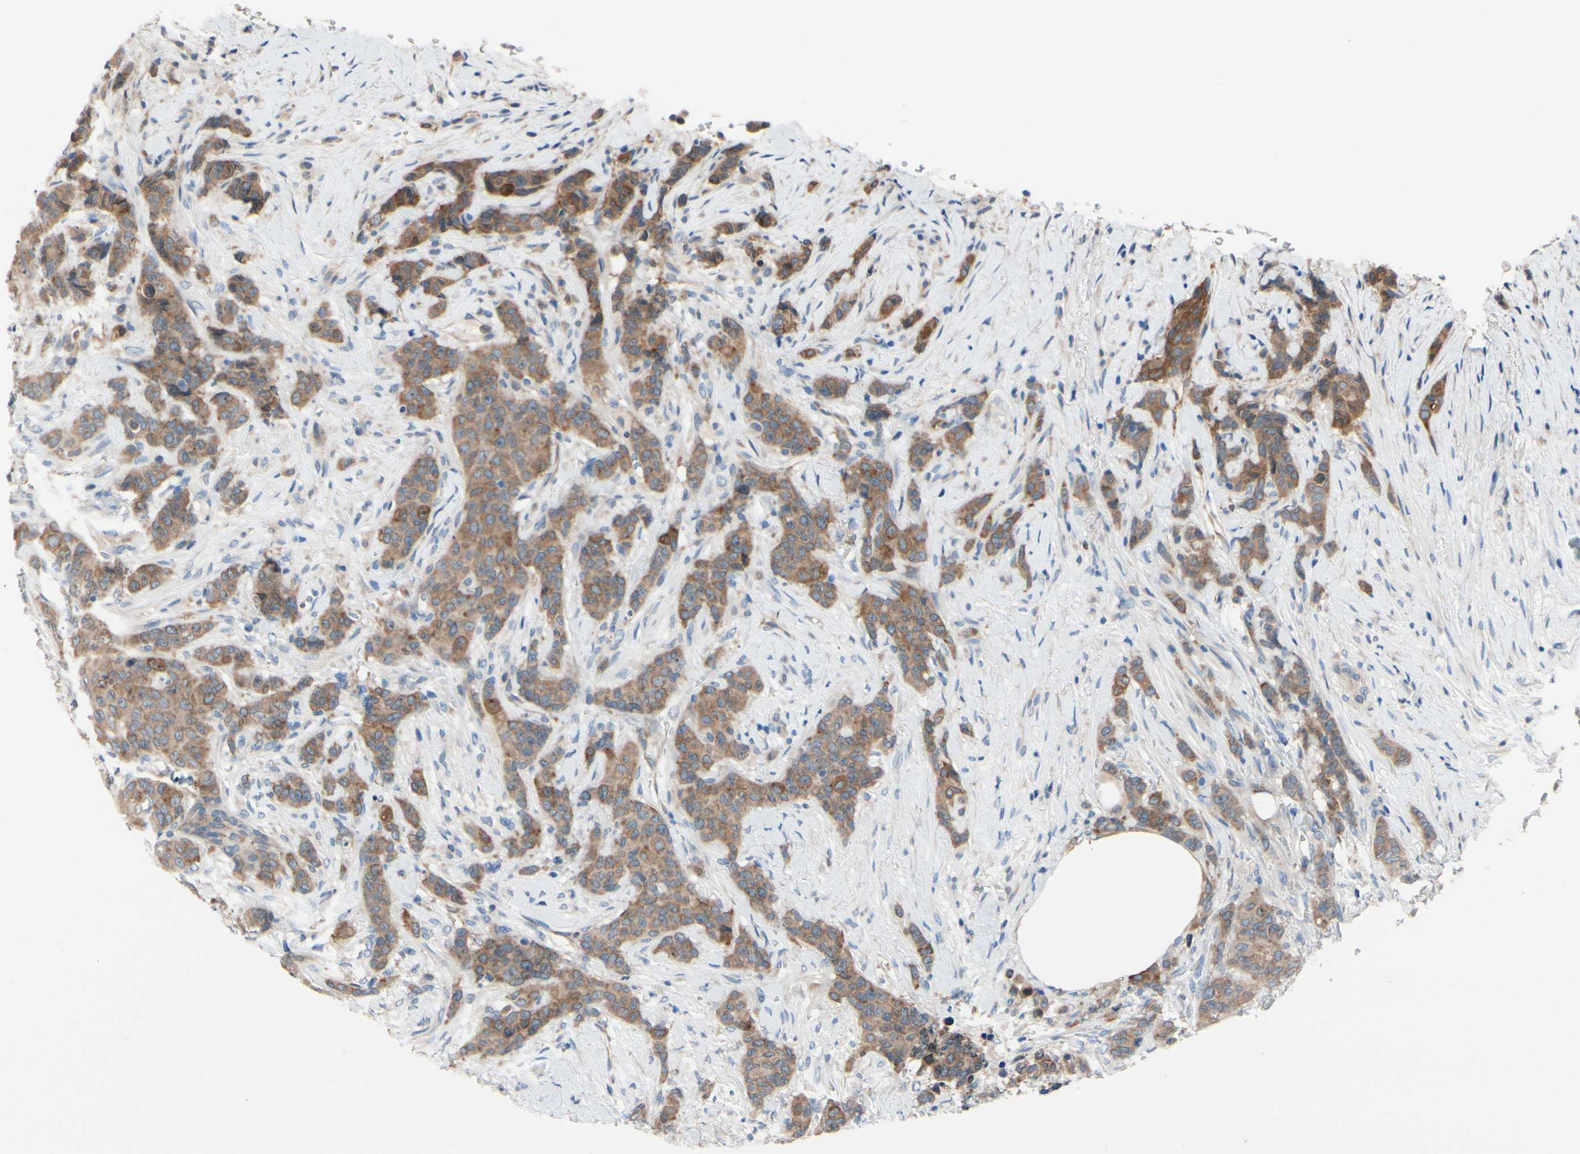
{"staining": {"intensity": "moderate", "quantity": ">75%", "location": "cytoplasmic/membranous"}, "tissue": "breast cancer", "cell_type": "Tumor cells", "image_type": "cancer", "snomed": [{"axis": "morphology", "description": "Duct carcinoma"}, {"axis": "topography", "description": "Breast"}], "caption": "A brown stain labels moderate cytoplasmic/membranous expression of a protein in breast cancer (intraductal carcinoma) tumor cells.", "gene": "PRXL2A", "patient": {"sex": "female", "age": 40}}